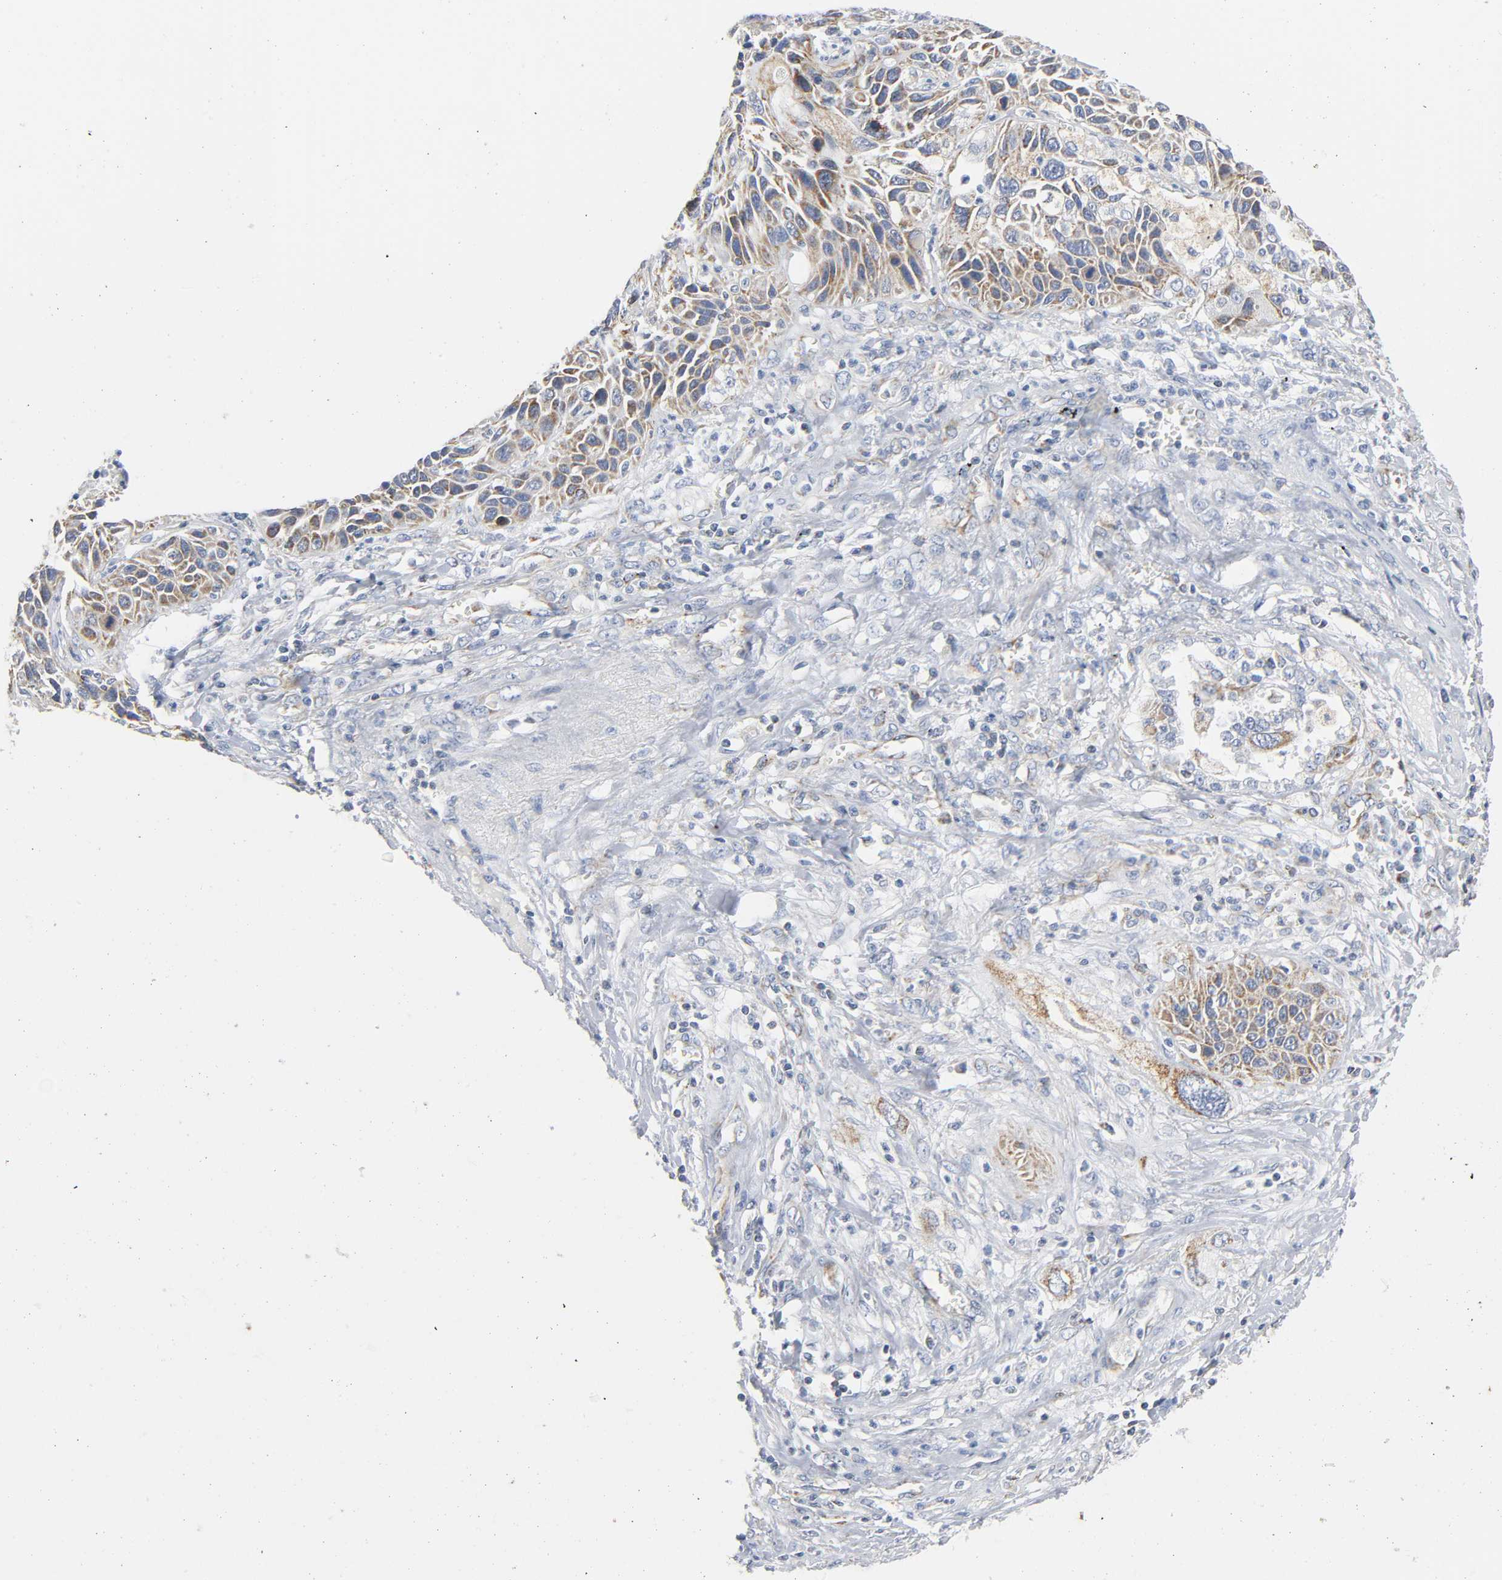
{"staining": {"intensity": "moderate", "quantity": ">75%", "location": "cytoplasmic/membranous"}, "tissue": "lung cancer", "cell_type": "Tumor cells", "image_type": "cancer", "snomed": [{"axis": "morphology", "description": "Squamous cell carcinoma, NOS"}, {"axis": "topography", "description": "Lung"}], "caption": "High-power microscopy captured an immunohistochemistry image of lung squamous cell carcinoma, revealing moderate cytoplasmic/membranous expression in approximately >75% of tumor cells.", "gene": "BAK1", "patient": {"sex": "female", "age": 76}}